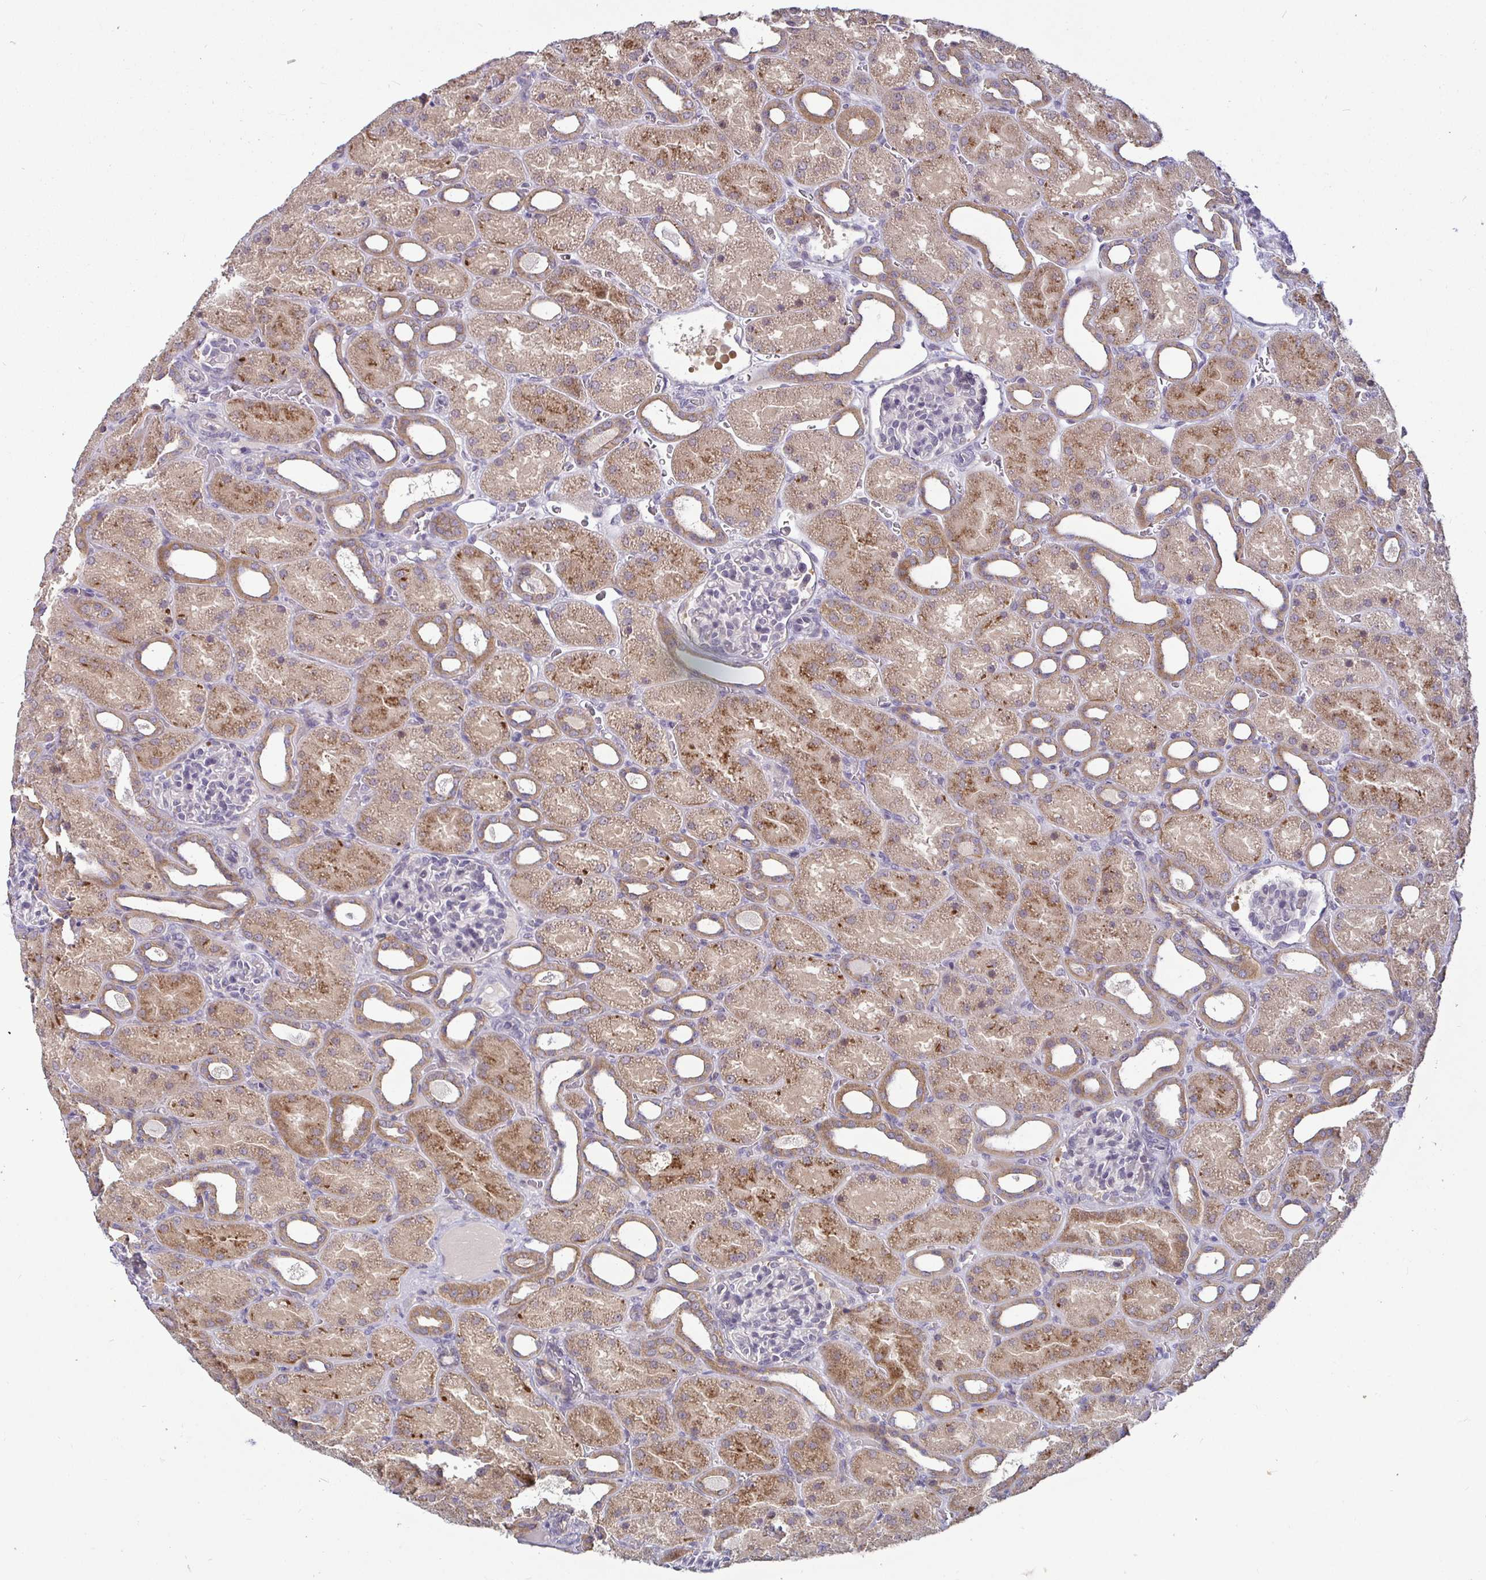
{"staining": {"intensity": "negative", "quantity": "none", "location": "none"}, "tissue": "kidney", "cell_type": "Cells in glomeruli", "image_type": "normal", "snomed": [{"axis": "morphology", "description": "Normal tissue, NOS"}, {"axis": "topography", "description": "Kidney"}], "caption": "There is no significant positivity in cells in glomeruli of kidney. Brightfield microscopy of immunohistochemistry stained with DAB (brown) and hematoxylin (blue), captured at high magnification.", "gene": "GSTM1", "patient": {"sex": "male", "age": 2}}